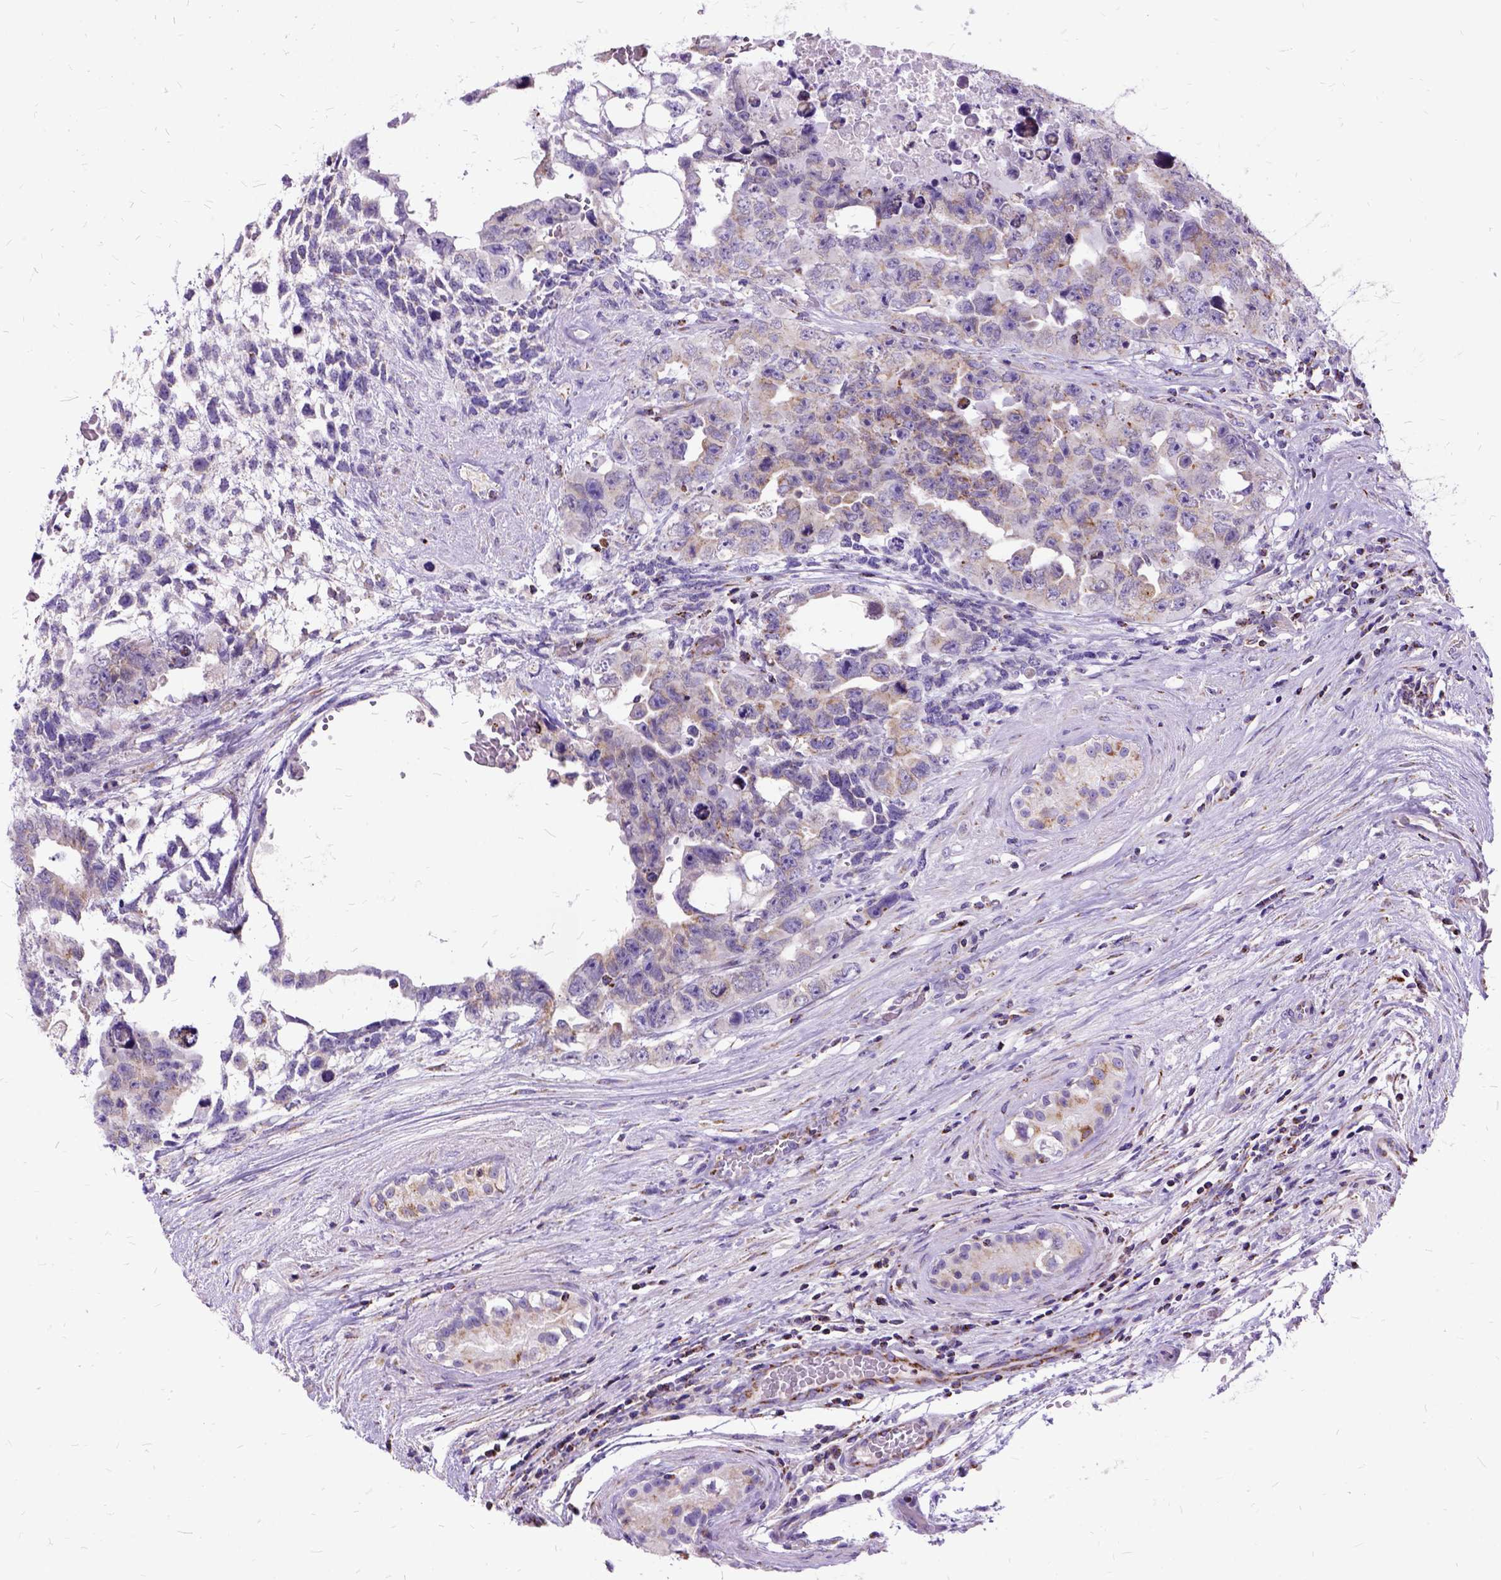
{"staining": {"intensity": "weak", "quantity": "25%-75%", "location": "cytoplasmic/membranous"}, "tissue": "testis cancer", "cell_type": "Tumor cells", "image_type": "cancer", "snomed": [{"axis": "morphology", "description": "Carcinoma, Embryonal, NOS"}, {"axis": "topography", "description": "Testis"}], "caption": "Tumor cells exhibit weak cytoplasmic/membranous positivity in approximately 25%-75% of cells in testis cancer.", "gene": "OXCT1", "patient": {"sex": "male", "age": 24}}